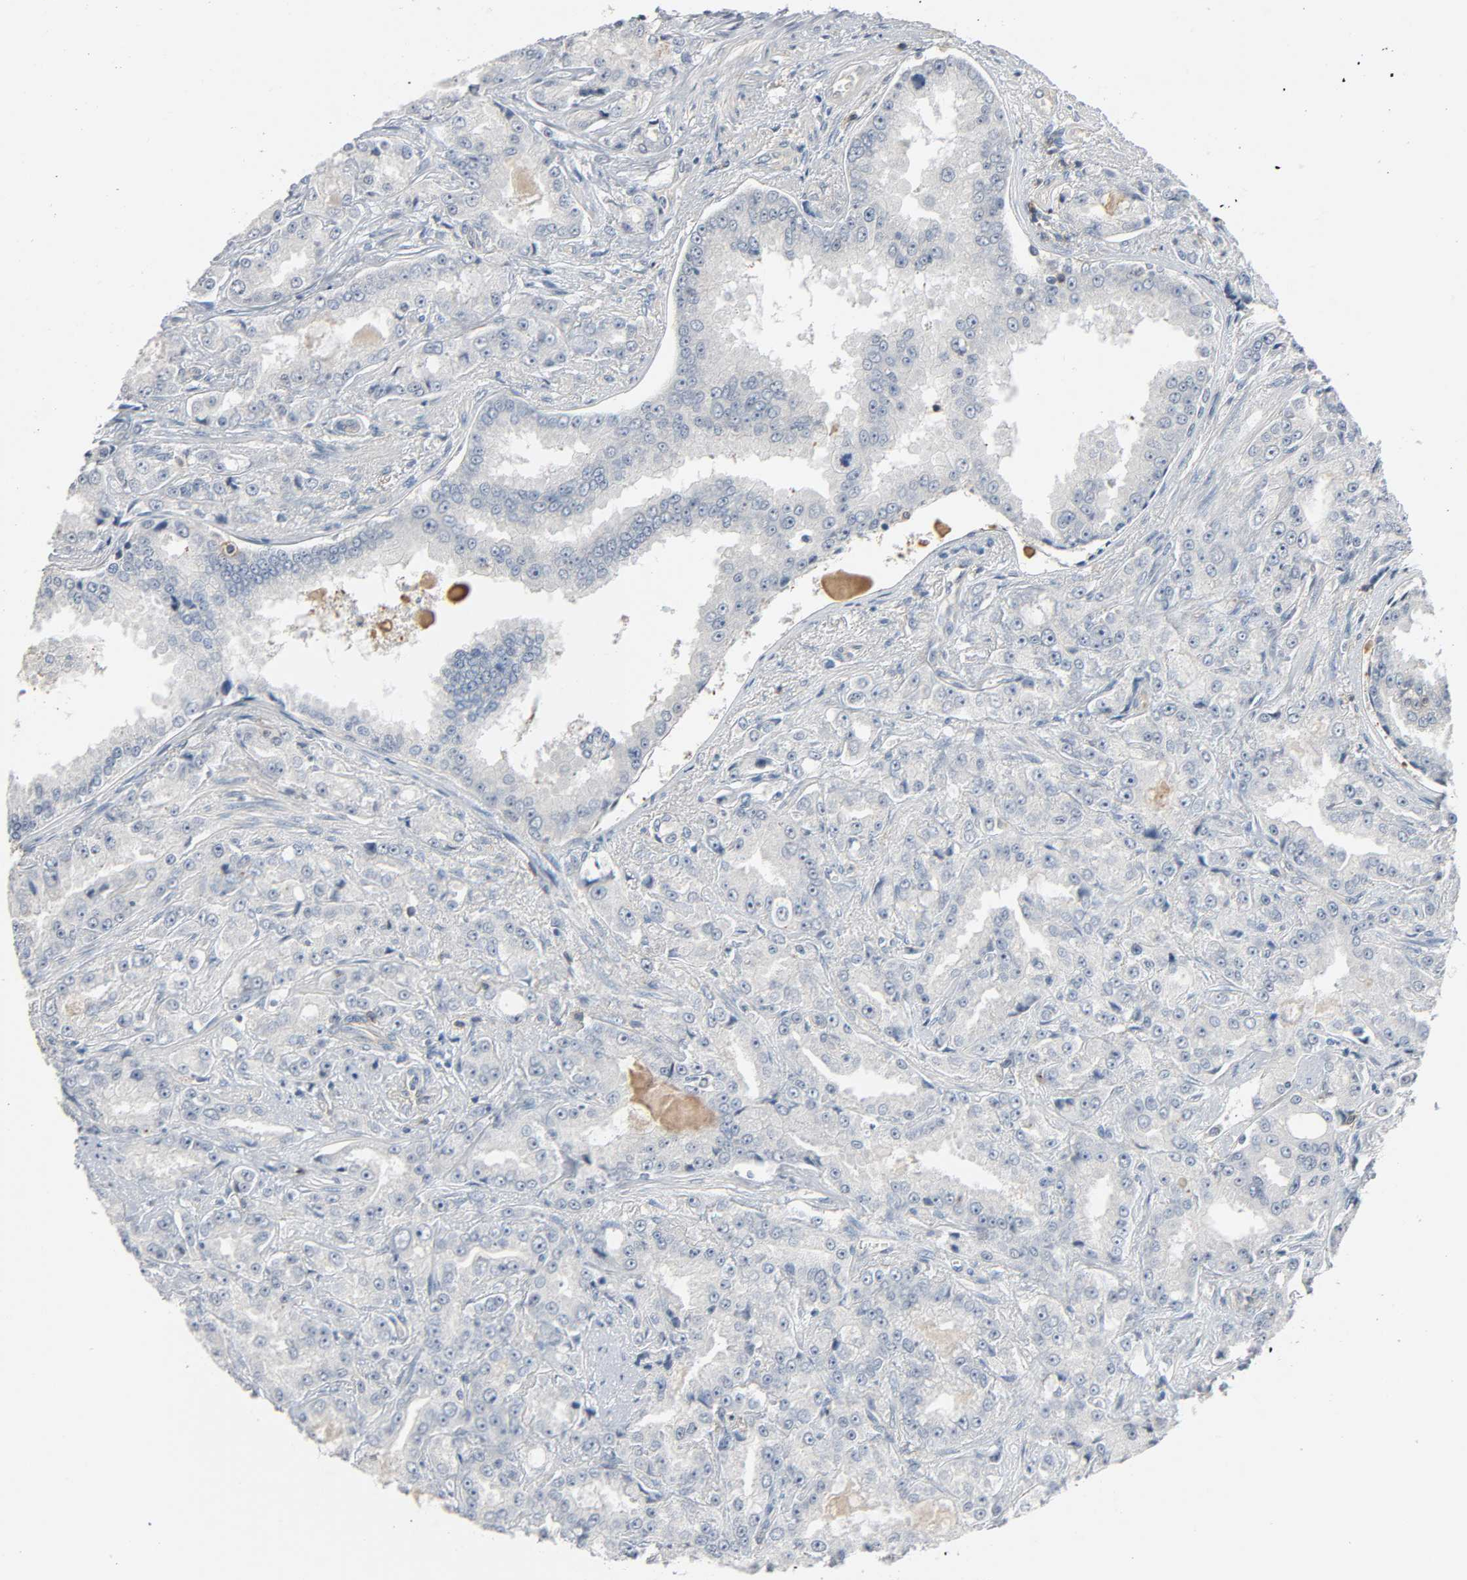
{"staining": {"intensity": "weak", "quantity": "<25%", "location": "cytoplasmic/membranous"}, "tissue": "prostate cancer", "cell_type": "Tumor cells", "image_type": "cancer", "snomed": [{"axis": "morphology", "description": "Adenocarcinoma, High grade"}, {"axis": "topography", "description": "Prostate"}], "caption": "Tumor cells show no significant protein expression in prostate cancer.", "gene": "CD4", "patient": {"sex": "male", "age": 73}}